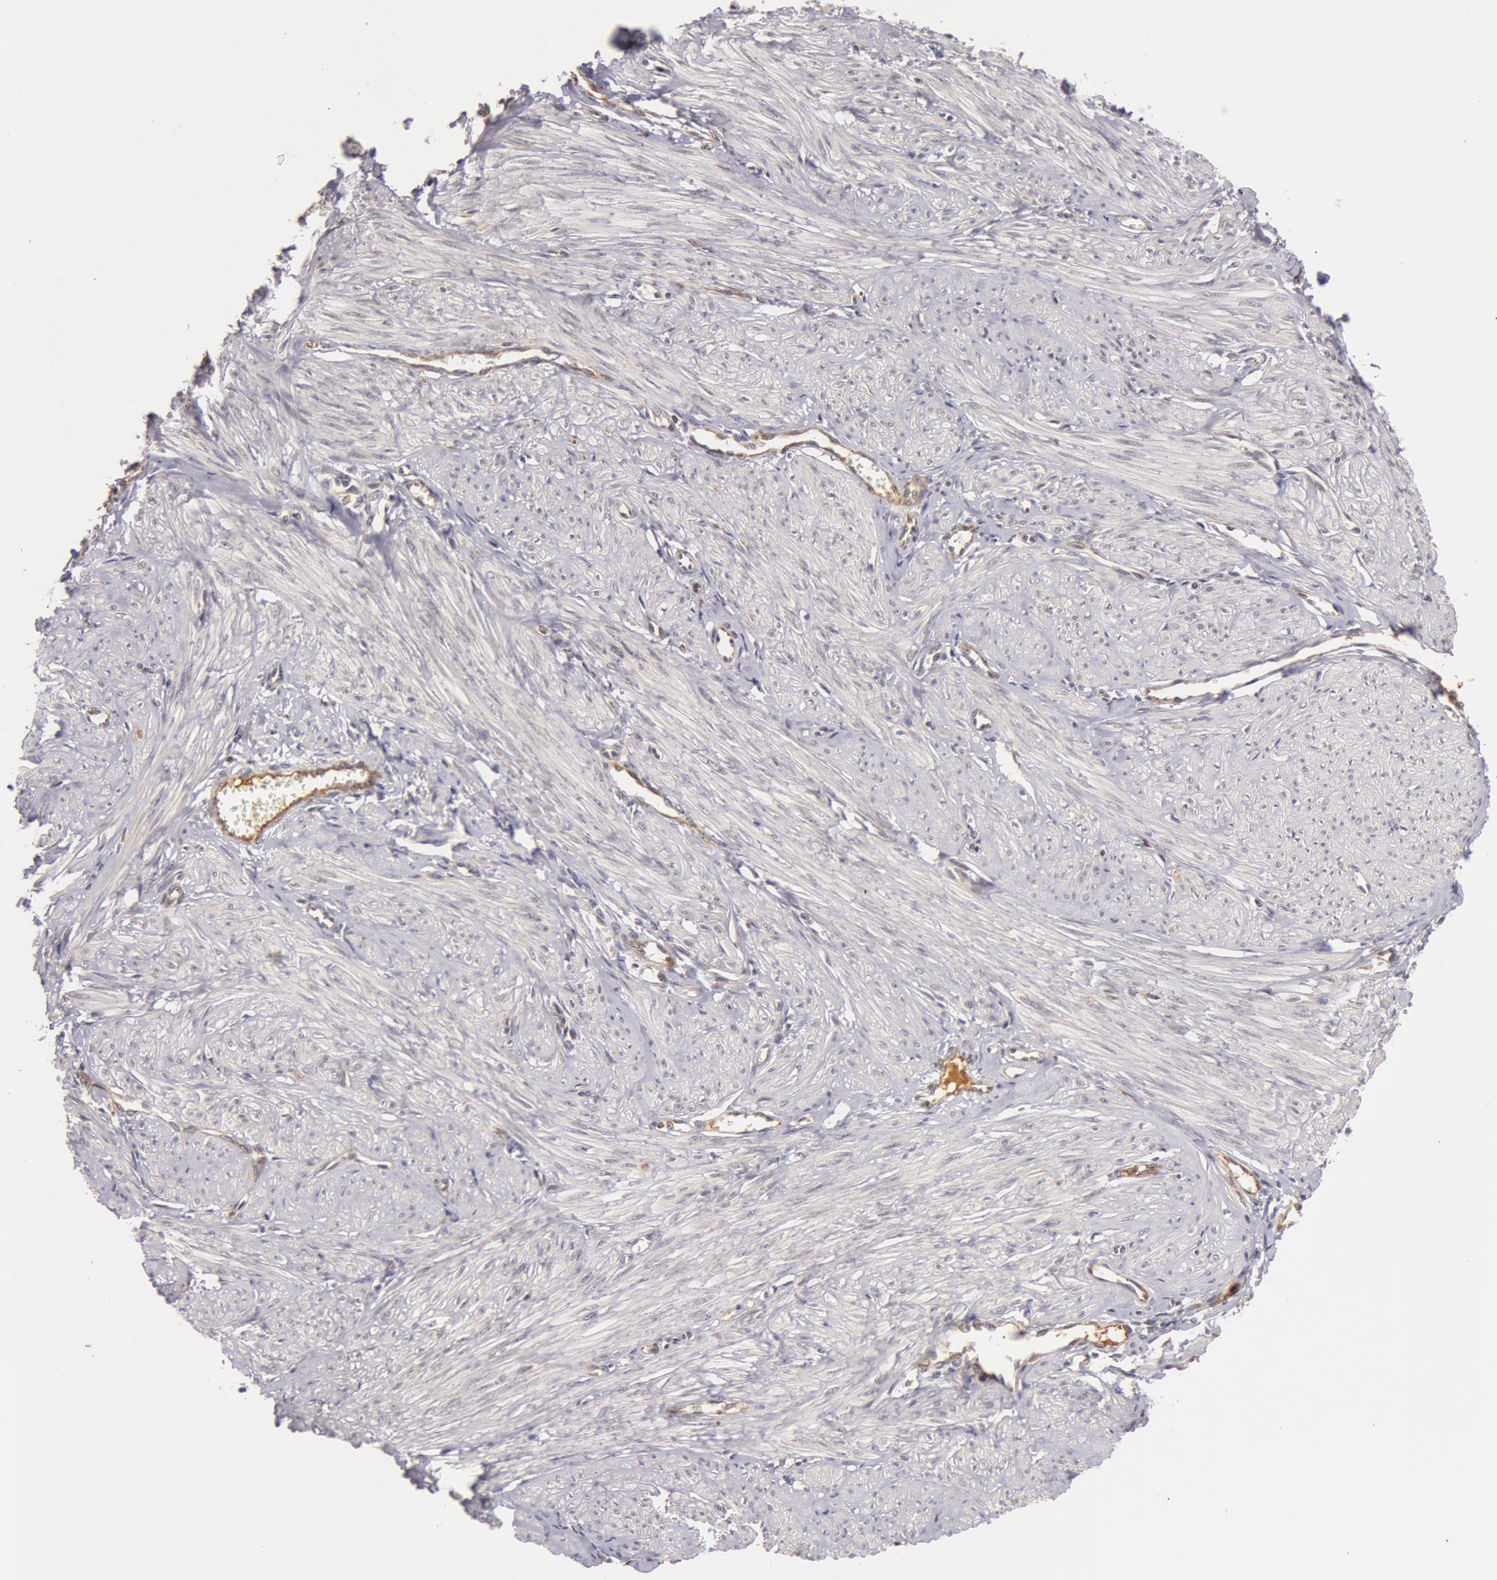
{"staining": {"intensity": "negative", "quantity": "none", "location": "none"}, "tissue": "smooth muscle", "cell_type": "Smooth muscle cells", "image_type": "normal", "snomed": [{"axis": "morphology", "description": "Normal tissue, NOS"}, {"axis": "topography", "description": "Uterus"}], "caption": "Protein analysis of unremarkable smooth muscle demonstrates no significant expression in smooth muscle cells.", "gene": "SYTL4", "patient": {"sex": "female", "age": 45}}